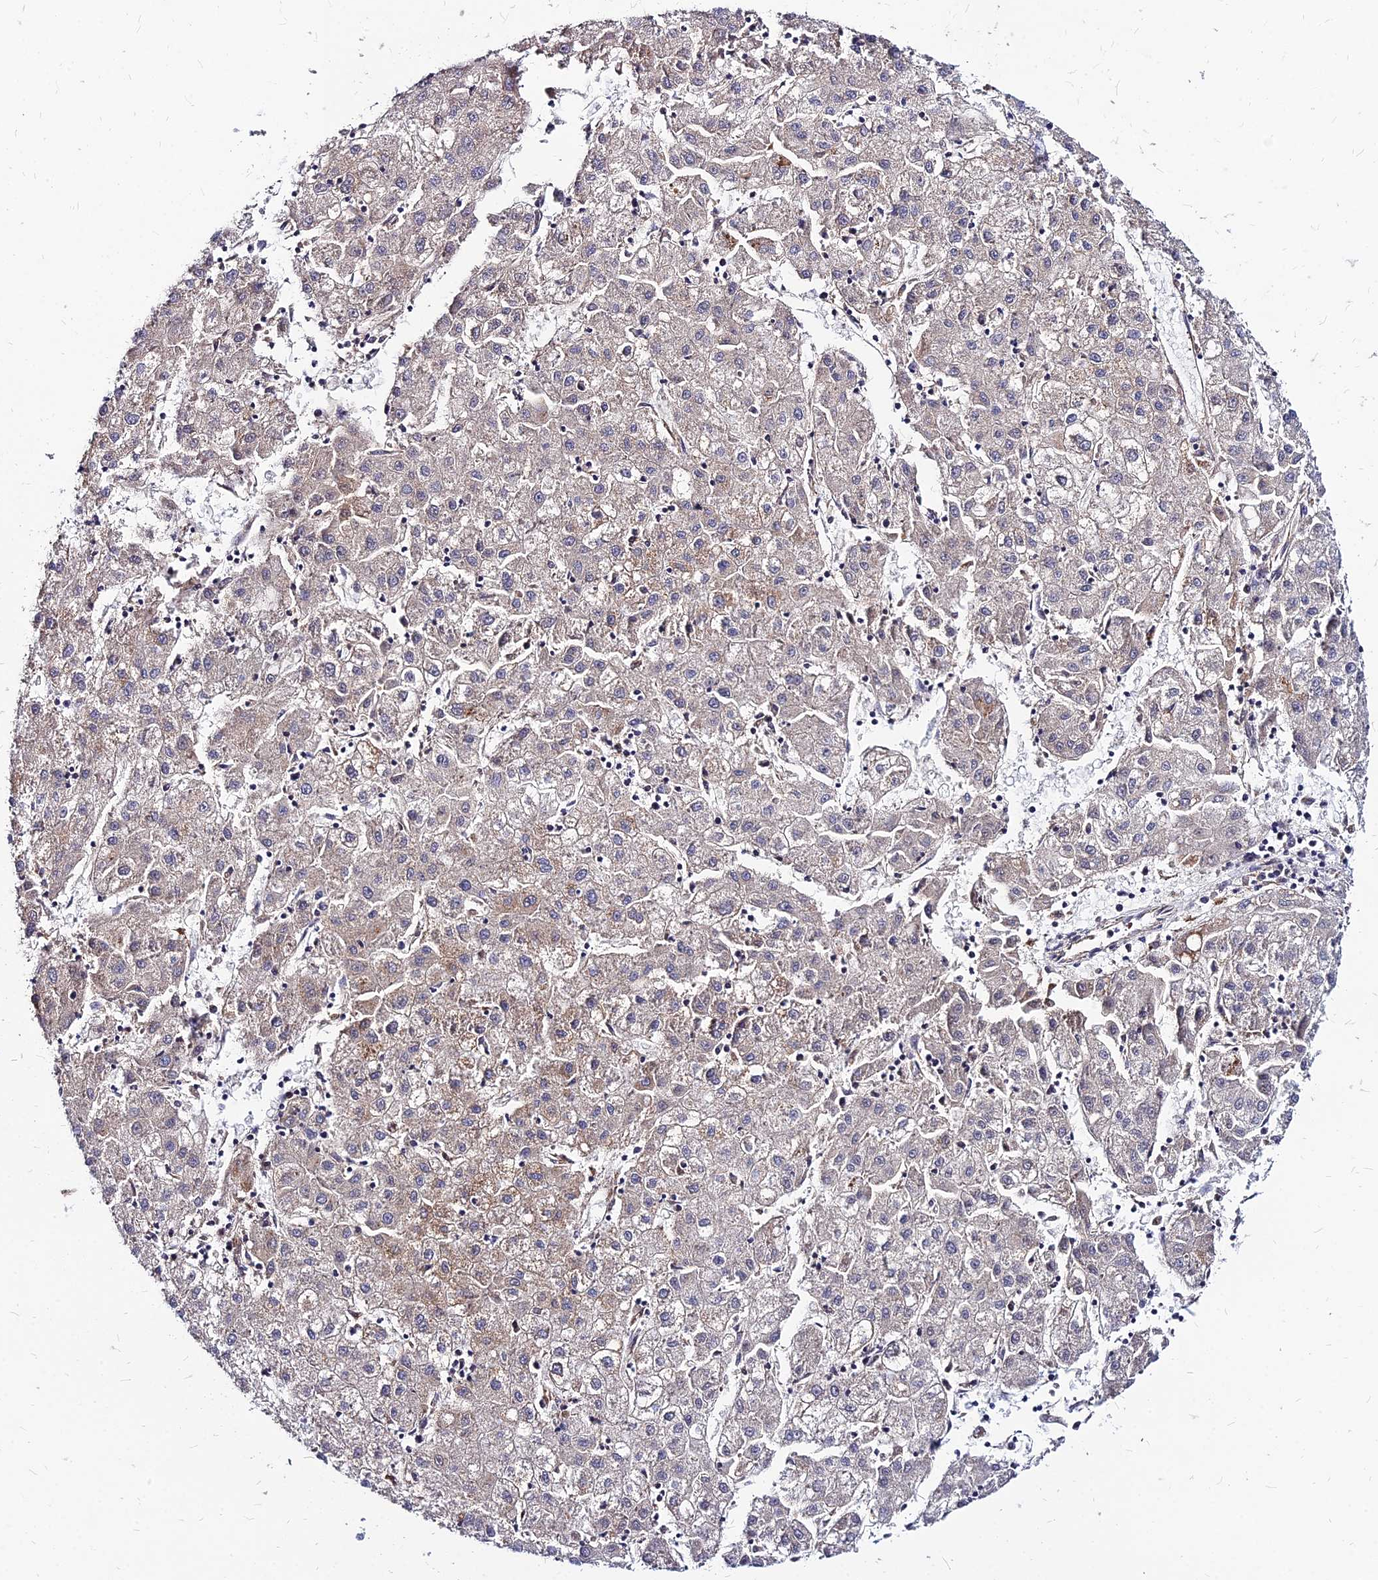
{"staining": {"intensity": "weak", "quantity": "25%-75%", "location": "cytoplasmic/membranous"}, "tissue": "liver cancer", "cell_type": "Tumor cells", "image_type": "cancer", "snomed": [{"axis": "morphology", "description": "Carcinoma, Hepatocellular, NOS"}, {"axis": "topography", "description": "Liver"}], "caption": "The image displays staining of liver cancer, revealing weak cytoplasmic/membranous protein staining (brown color) within tumor cells. Using DAB (brown) and hematoxylin (blue) stains, captured at high magnification using brightfield microscopy.", "gene": "DLD", "patient": {"sex": "male", "age": 72}}